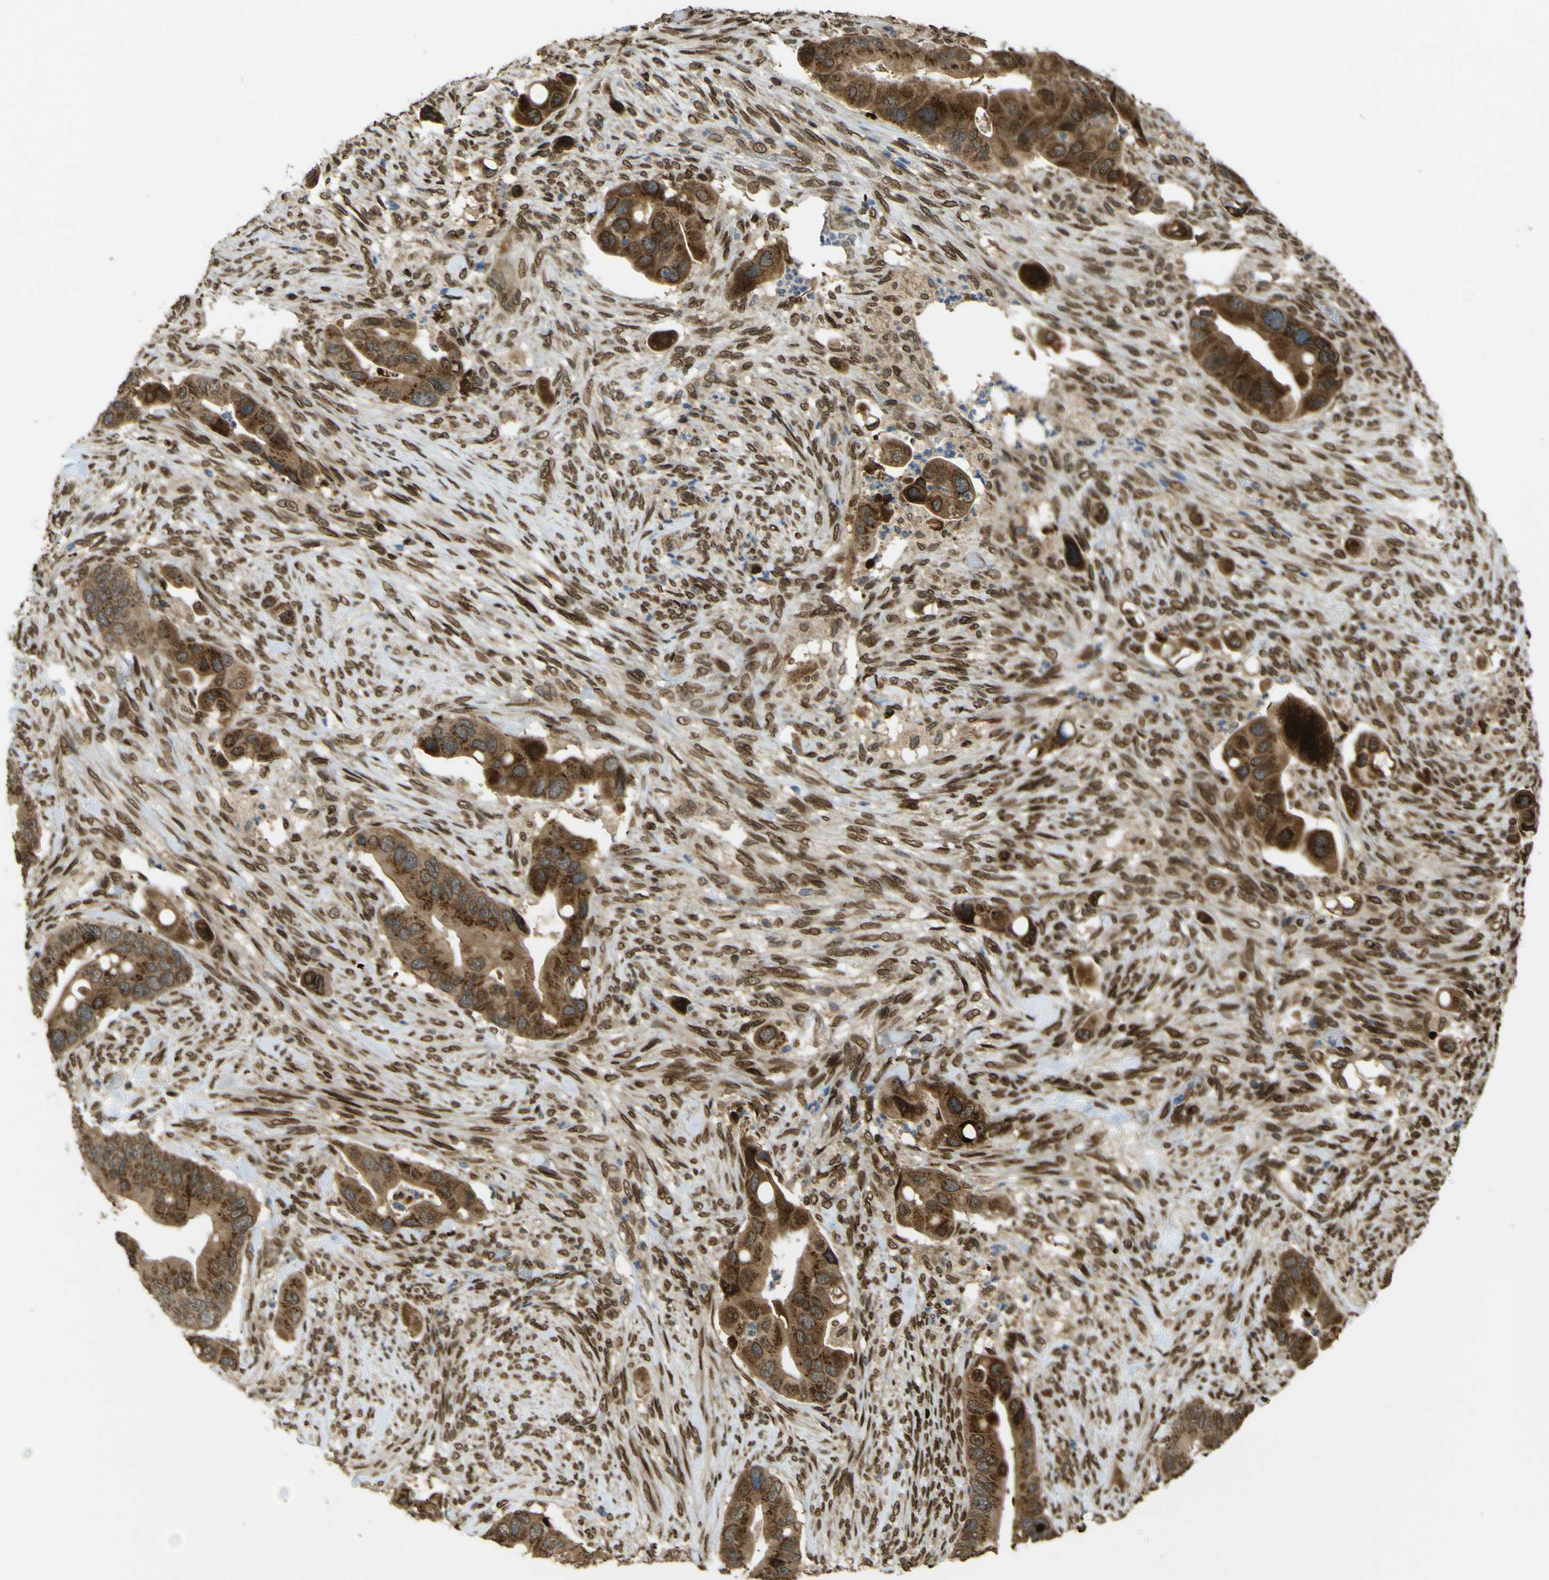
{"staining": {"intensity": "strong", "quantity": ">75%", "location": "cytoplasmic/membranous,nuclear"}, "tissue": "colorectal cancer", "cell_type": "Tumor cells", "image_type": "cancer", "snomed": [{"axis": "morphology", "description": "Adenocarcinoma, NOS"}, {"axis": "topography", "description": "Rectum"}], "caption": "A high amount of strong cytoplasmic/membranous and nuclear positivity is appreciated in approximately >75% of tumor cells in colorectal adenocarcinoma tissue.", "gene": "GALNT1", "patient": {"sex": "female", "age": 57}}